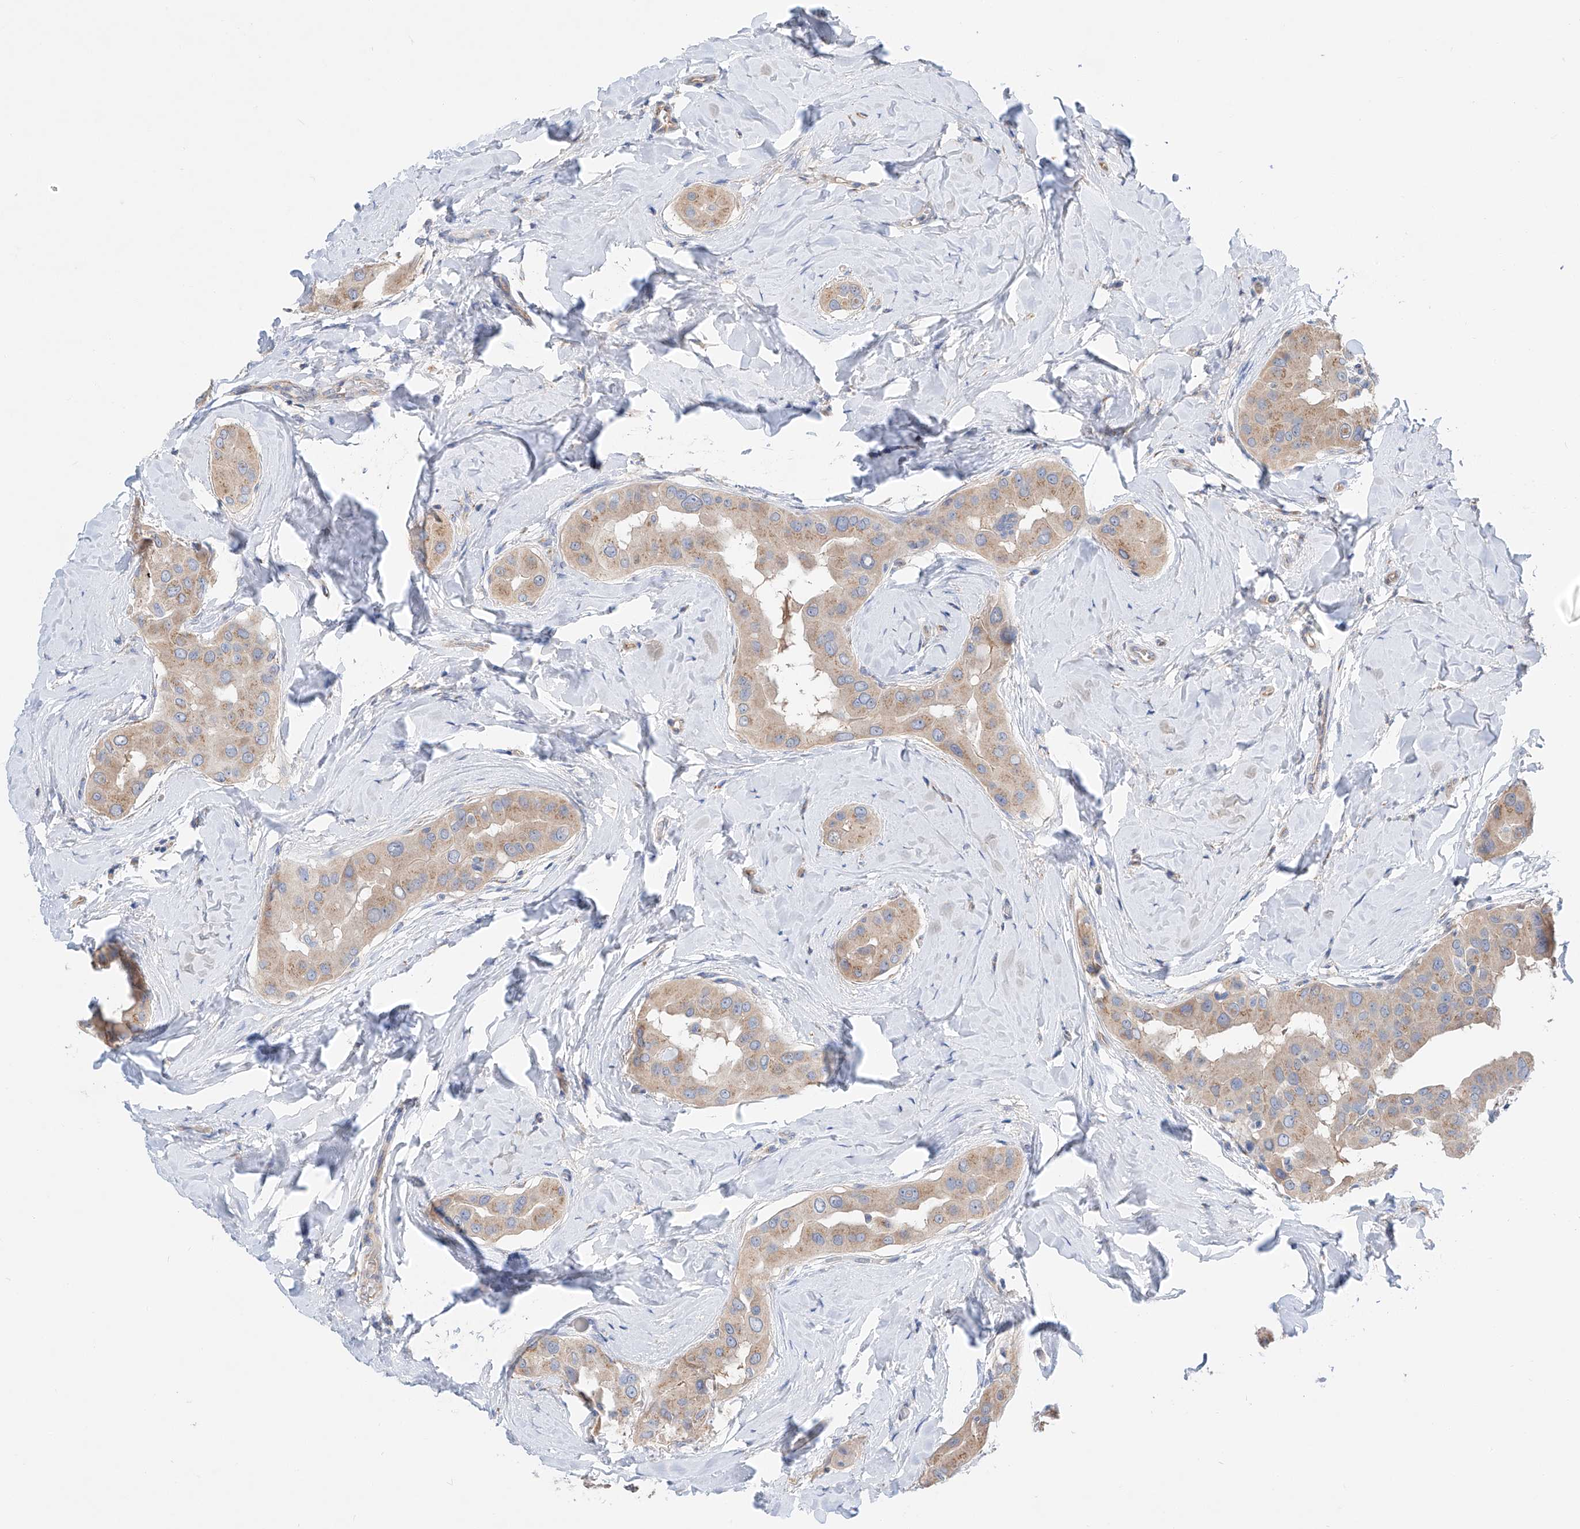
{"staining": {"intensity": "weak", "quantity": ">75%", "location": "cytoplasmic/membranous"}, "tissue": "thyroid cancer", "cell_type": "Tumor cells", "image_type": "cancer", "snomed": [{"axis": "morphology", "description": "Papillary adenocarcinoma, NOS"}, {"axis": "topography", "description": "Thyroid gland"}], "caption": "The photomicrograph reveals staining of thyroid cancer (papillary adenocarcinoma), revealing weak cytoplasmic/membranous protein positivity (brown color) within tumor cells.", "gene": "SLC22A7", "patient": {"sex": "male", "age": 33}}